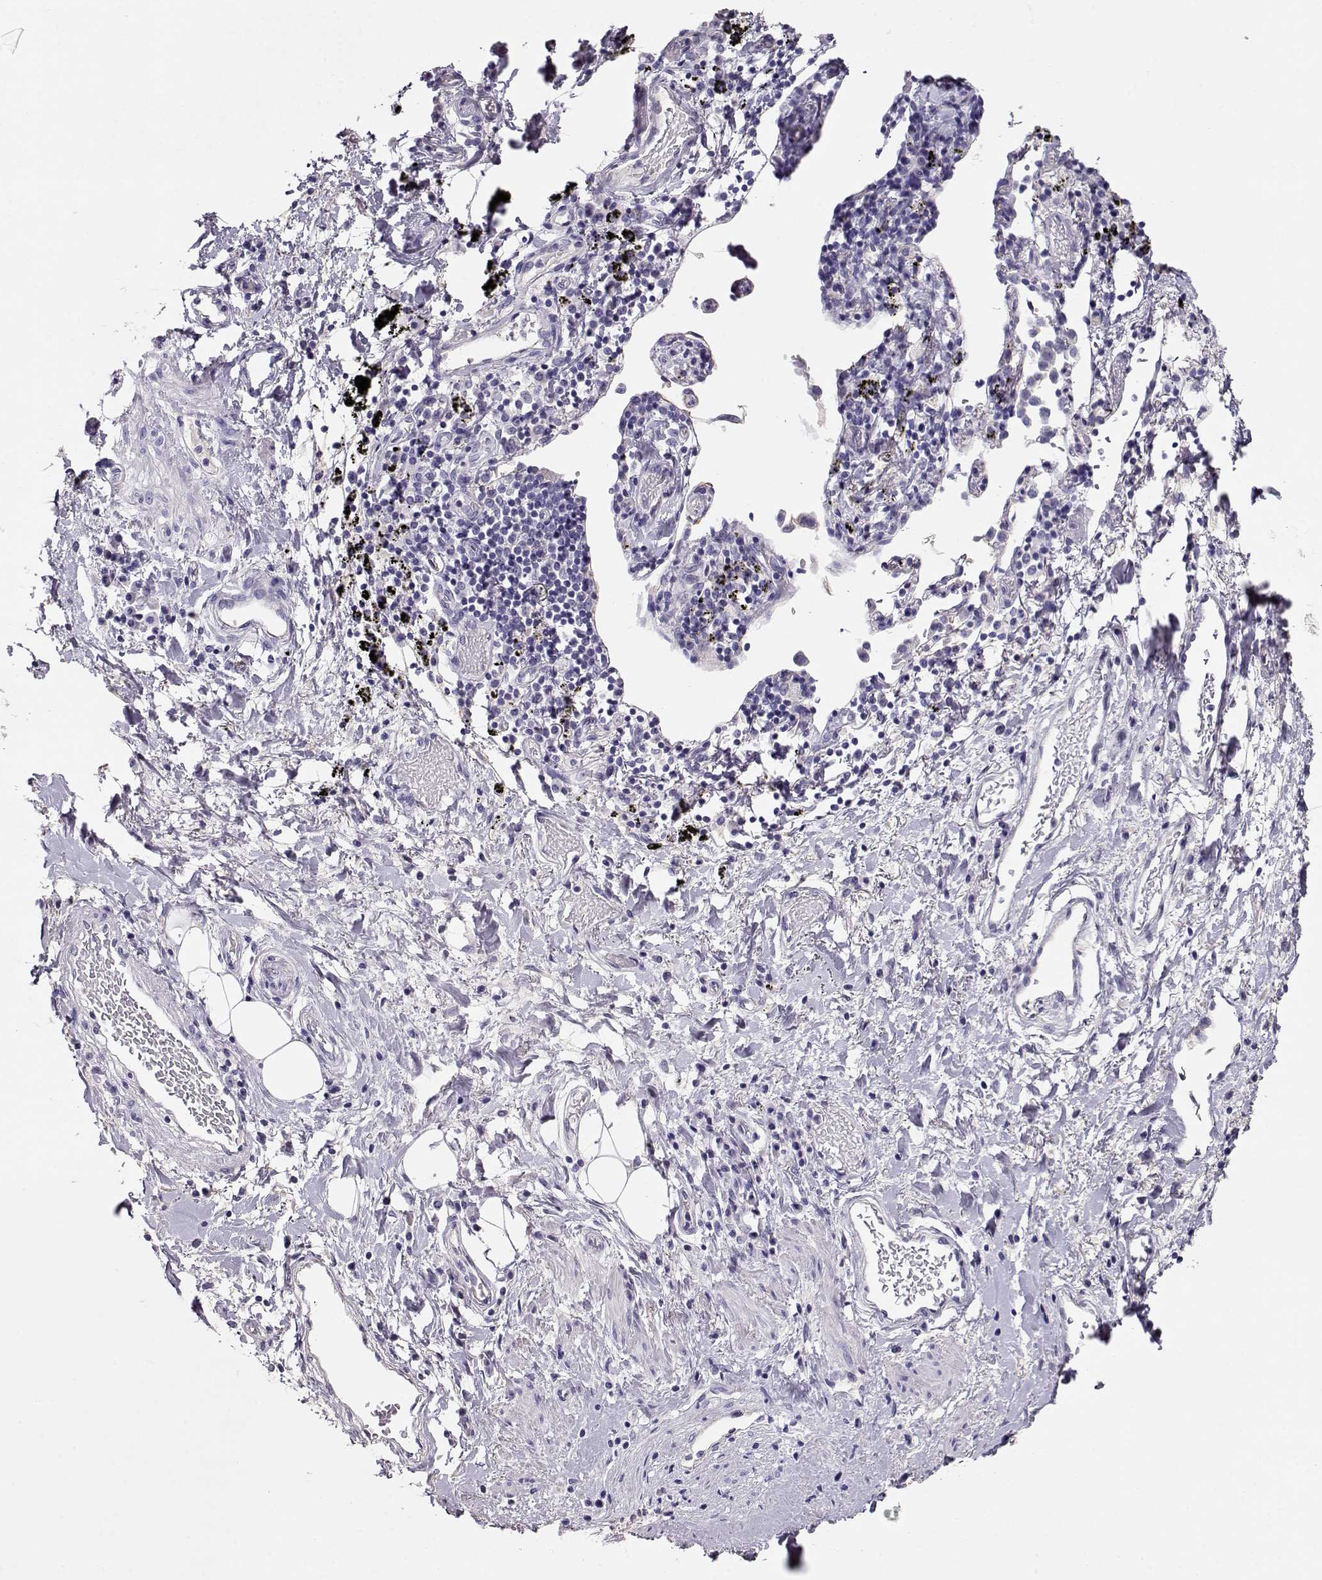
{"staining": {"intensity": "negative", "quantity": "none", "location": "none"}, "tissue": "lung cancer", "cell_type": "Tumor cells", "image_type": "cancer", "snomed": [{"axis": "morphology", "description": "Squamous cell carcinoma, NOS"}, {"axis": "topography", "description": "Lung"}], "caption": "A micrograph of human lung cancer (squamous cell carcinoma) is negative for staining in tumor cells.", "gene": "NDRG4", "patient": {"sex": "male", "age": 57}}